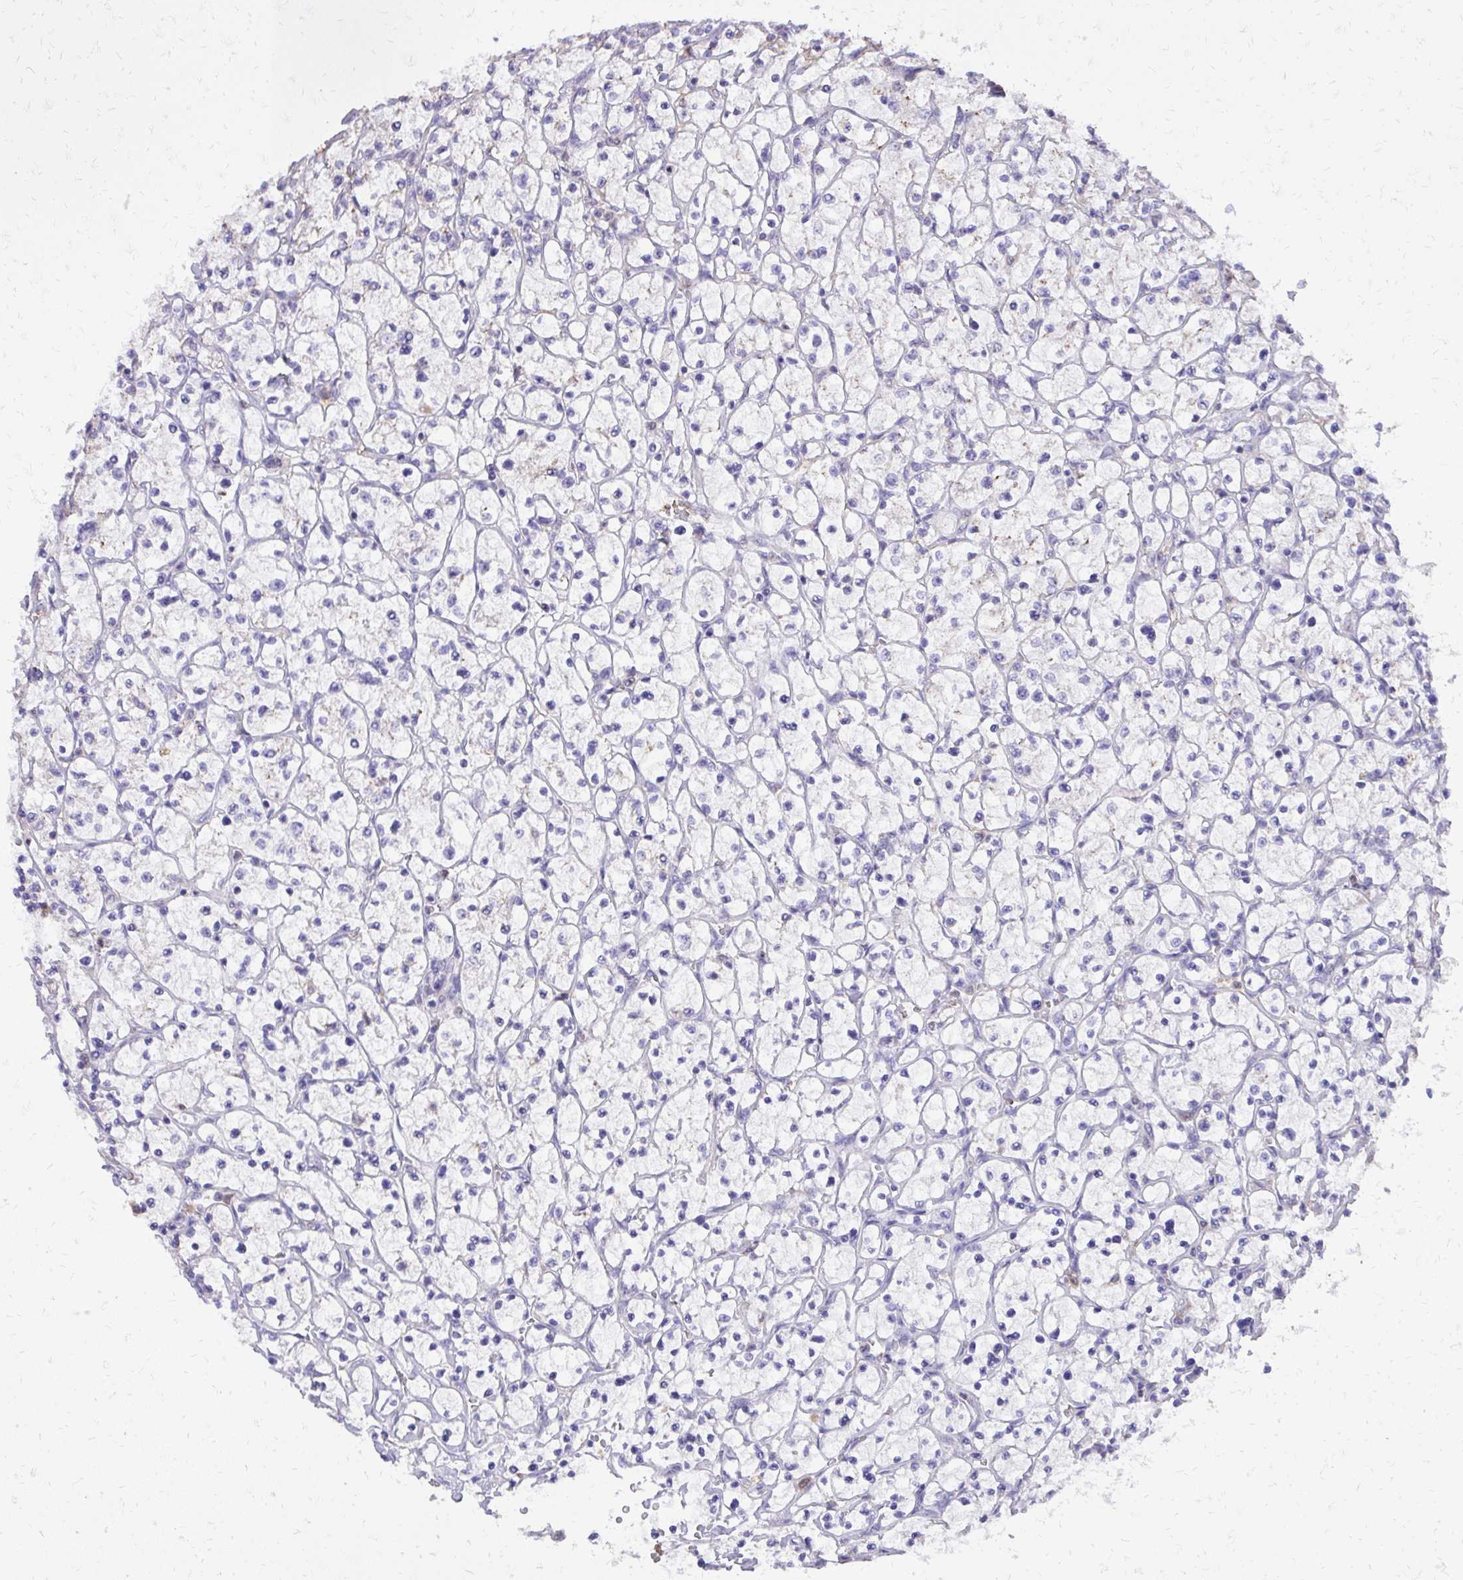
{"staining": {"intensity": "negative", "quantity": "none", "location": "none"}, "tissue": "renal cancer", "cell_type": "Tumor cells", "image_type": "cancer", "snomed": [{"axis": "morphology", "description": "Adenocarcinoma, NOS"}, {"axis": "topography", "description": "Kidney"}], "caption": "IHC of human renal adenocarcinoma reveals no expression in tumor cells.", "gene": "CAT", "patient": {"sex": "female", "age": 64}}